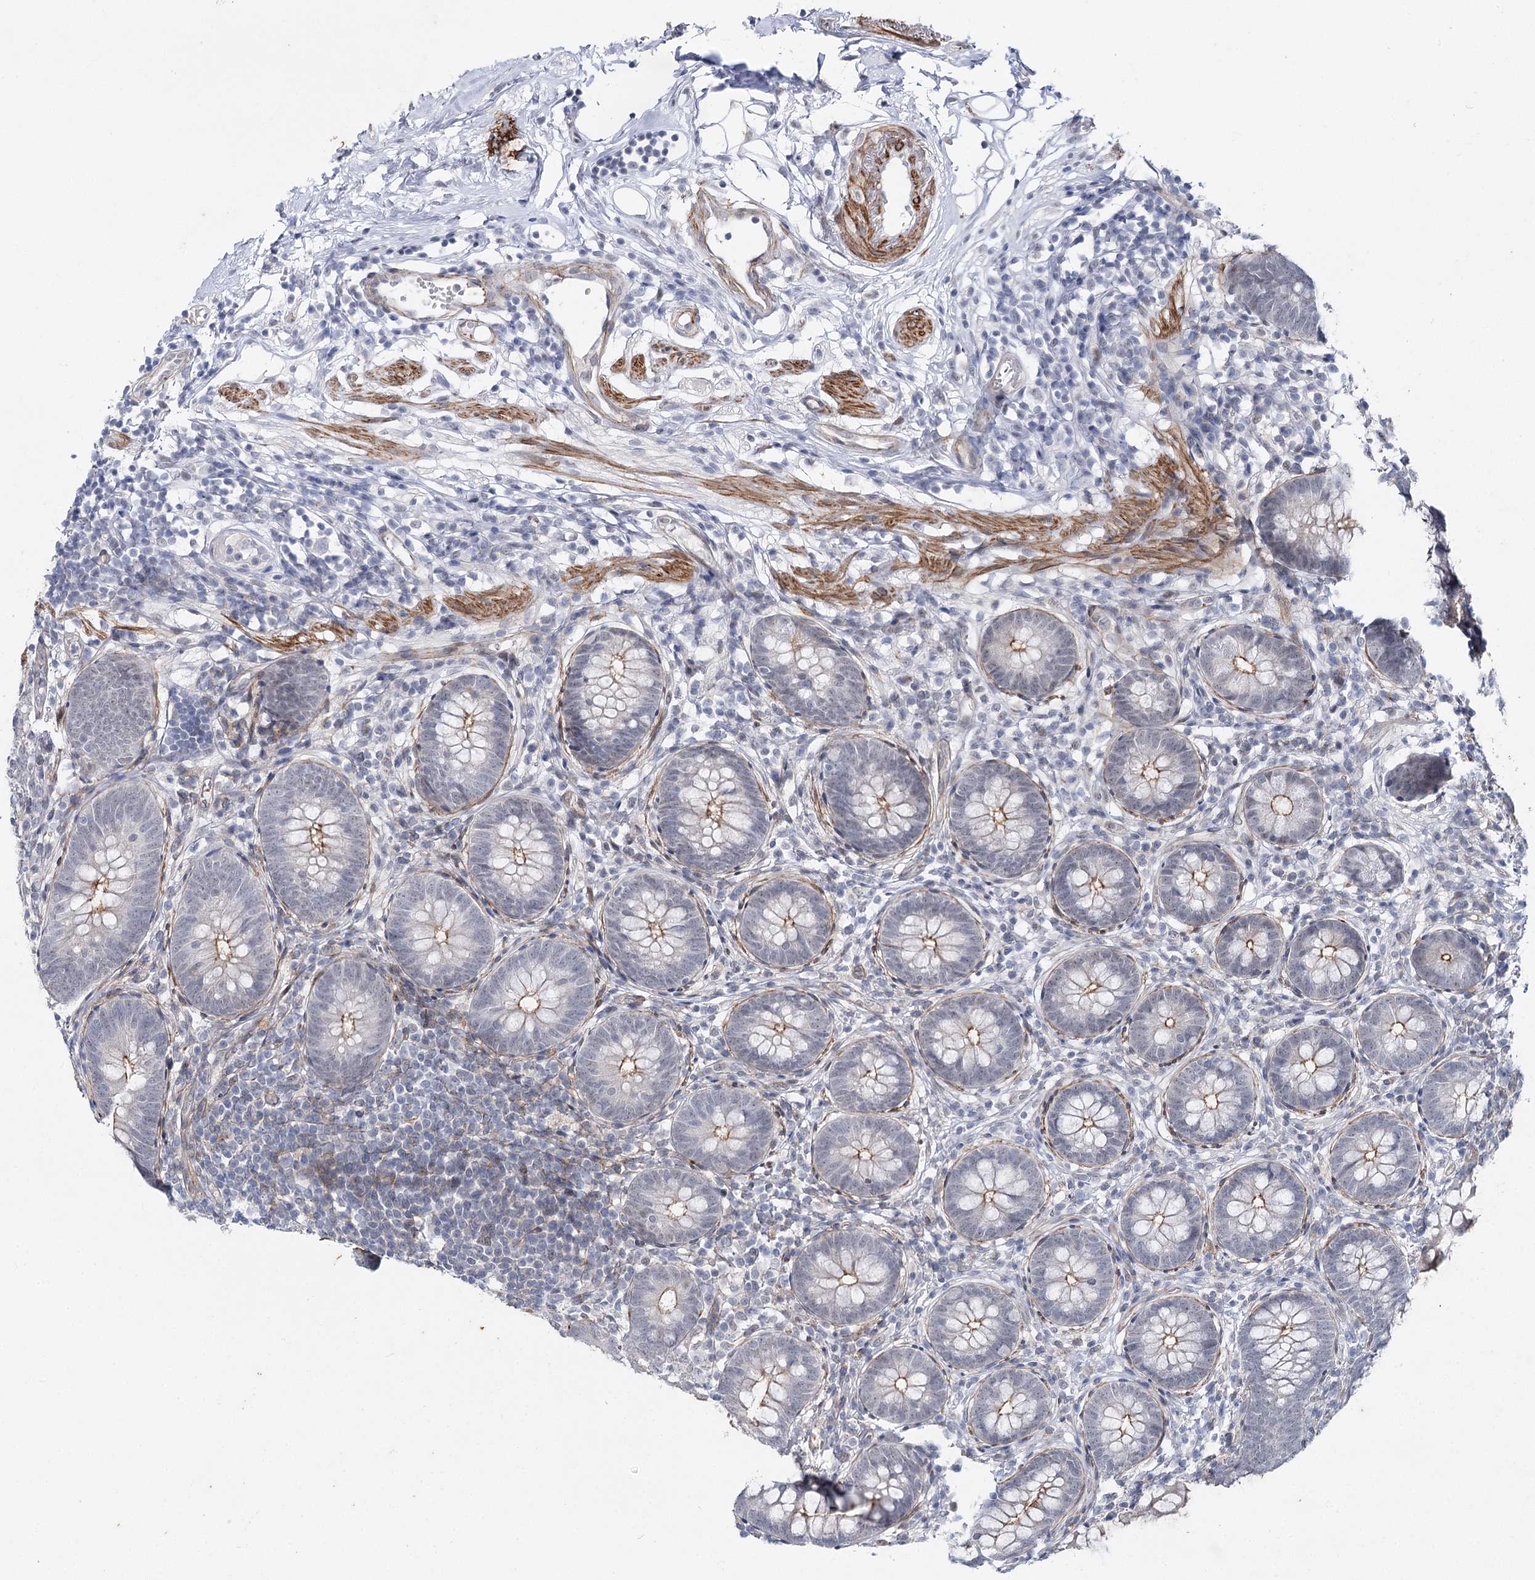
{"staining": {"intensity": "weak", "quantity": "<25%", "location": "cytoplasmic/membranous"}, "tissue": "appendix", "cell_type": "Glandular cells", "image_type": "normal", "snomed": [{"axis": "morphology", "description": "Normal tissue, NOS"}, {"axis": "topography", "description": "Appendix"}], "caption": "A high-resolution photomicrograph shows immunohistochemistry (IHC) staining of normal appendix, which demonstrates no significant positivity in glandular cells.", "gene": "AGXT2", "patient": {"sex": "female", "age": 62}}